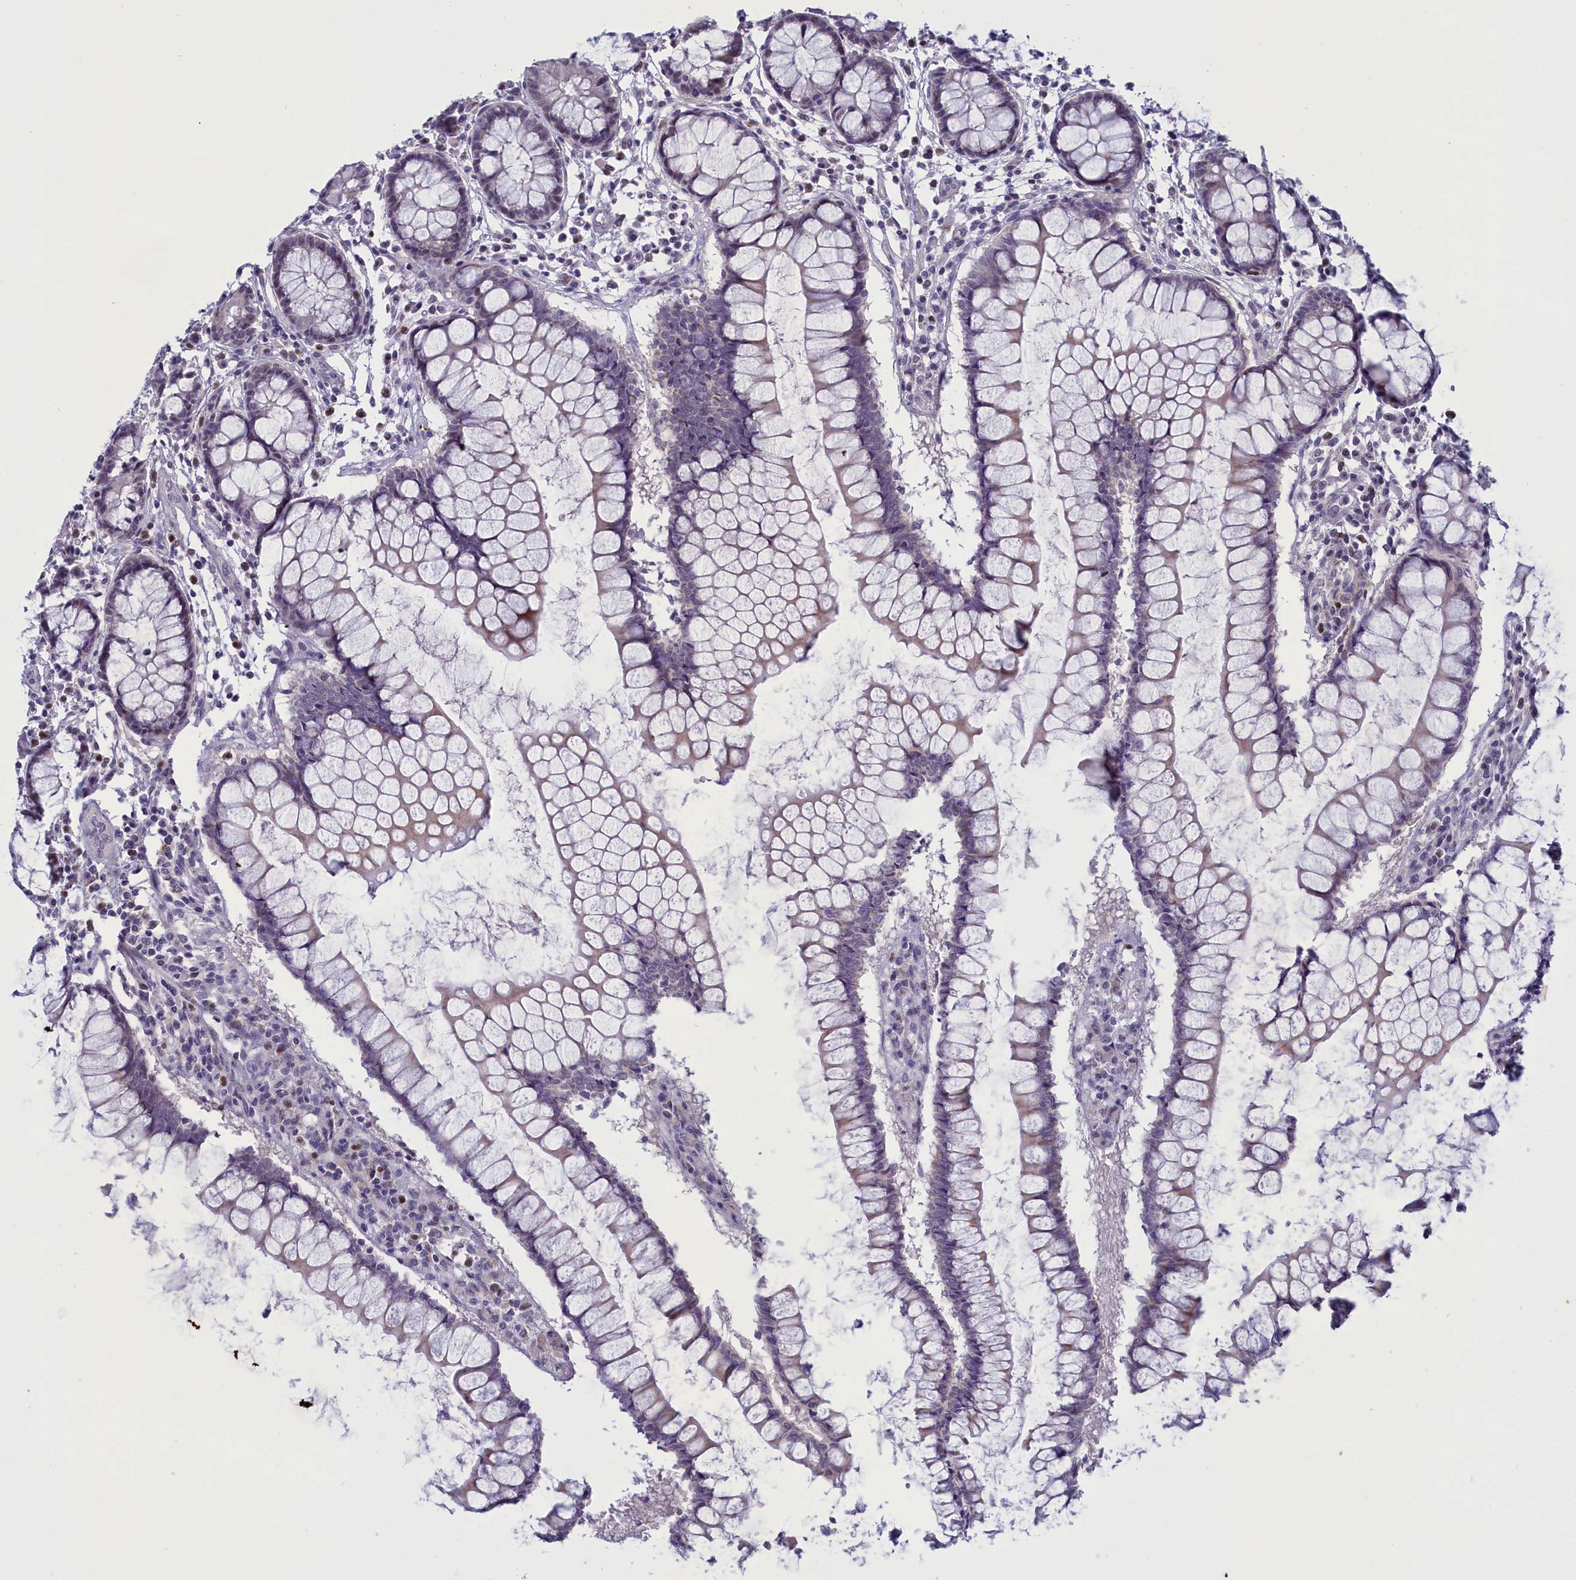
{"staining": {"intensity": "negative", "quantity": "none", "location": "none"}, "tissue": "colon", "cell_type": "Endothelial cells", "image_type": "normal", "snomed": [{"axis": "morphology", "description": "Normal tissue, NOS"}, {"axis": "morphology", "description": "Adenocarcinoma, NOS"}, {"axis": "topography", "description": "Colon"}], "caption": "Endothelial cells are negative for protein expression in unremarkable human colon. The staining is performed using DAB (3,3'-diaminobenzidine) brown chromogen with nuclei counter-stained in using hematoxylin.", "gene": "ELOA2", "patient": {"sex": "female", "age": 55}}